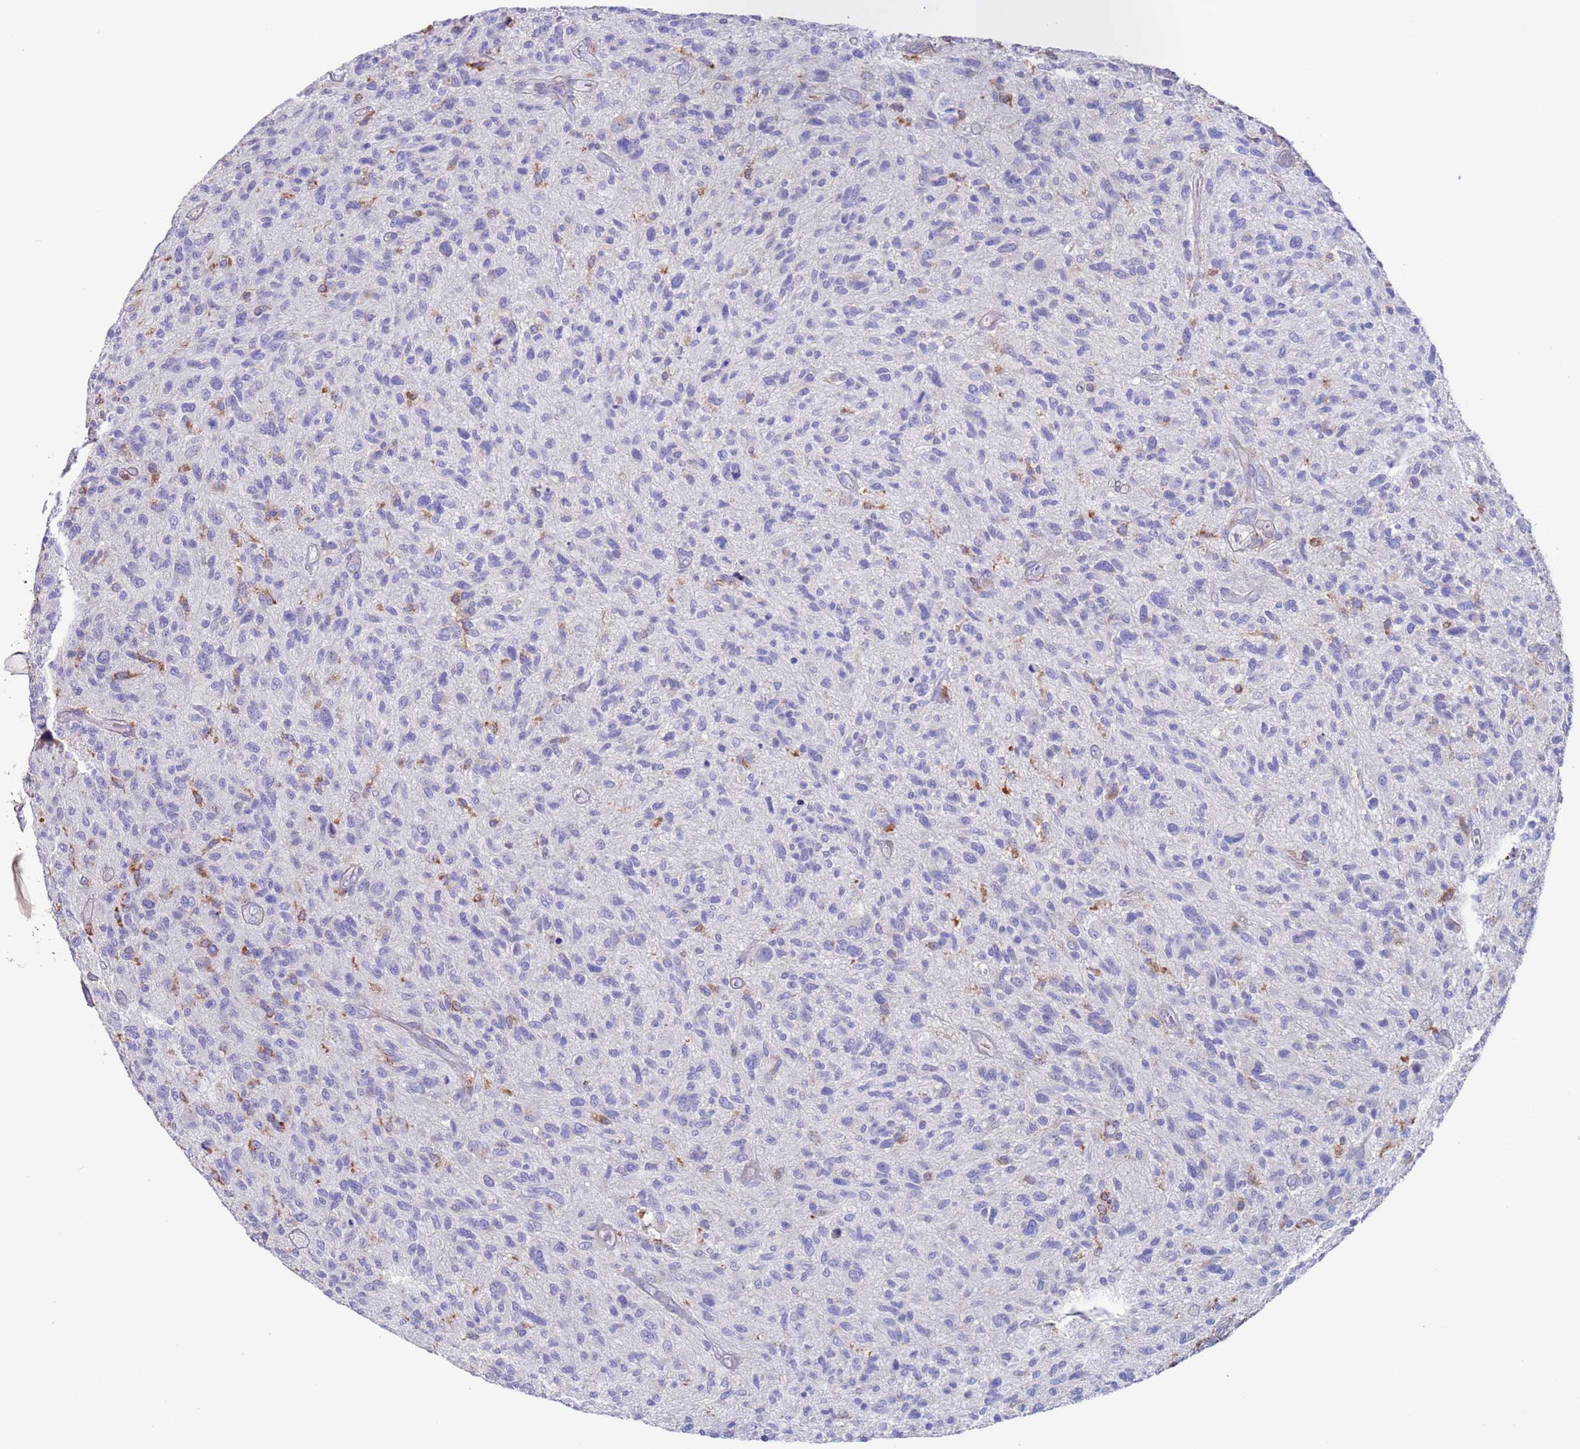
{"staining": {"intensity": "moderate", "quantity": "<25%", "location": "cytoplasmic/membranous"}, "tissue": "glioma", "cell_type": "Tumor cells", "image_type": "cancer", "snomed": [{"axis": "morphology", "description": "Glioma, malignant, High grade"}, {"axis": "topography", "description": "Brain"}], "caption": "This micrograph reveals immunohistochemistry staining of glioma, with low moderate cytoplasmic/membranous staining in about <25% of tumor cells.", "gene": "GREB1L", "patient": {"sex": "male", "age": 47}}